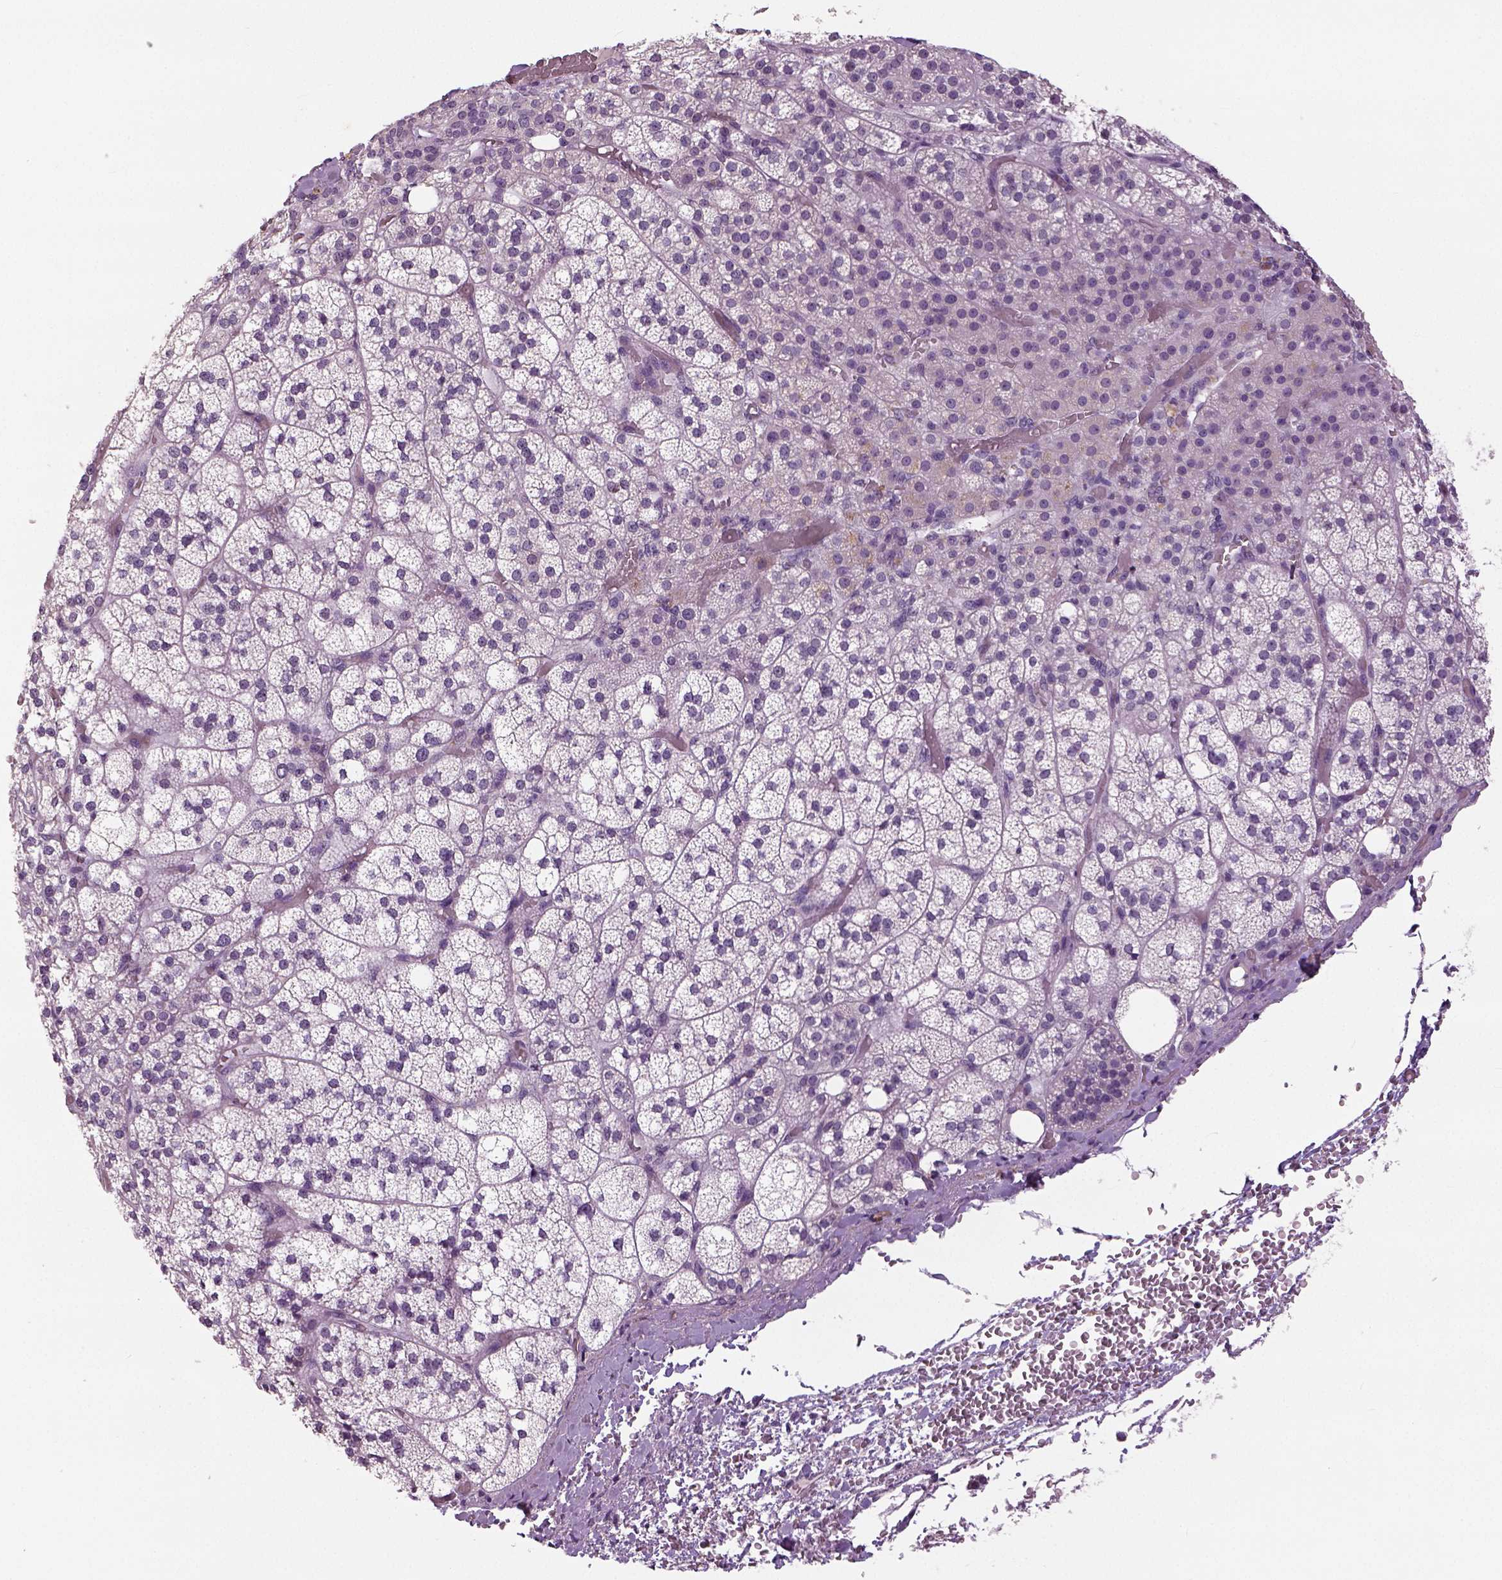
{"staining": {"intensity": "negative", "quantity": "none", "location": "none"}, "tissue": "adrenal gland", "cell_type": "Glandular cells", "image_type": "normal", "snomed": [{"axis": "morphology", "description": "Normal tissue, NOS"}, {"axis": "topography", "description": "Adrenal gland"}], "caption": "Benign adrenal gland was stained to show a protein in brown. There is no significant staining in glandular cells. (Immunohistochemistry (ihc), brightfield microscopy, high magnification).", "gene": "NECAB1", "patient": {"sex": "female", "age": 60}}